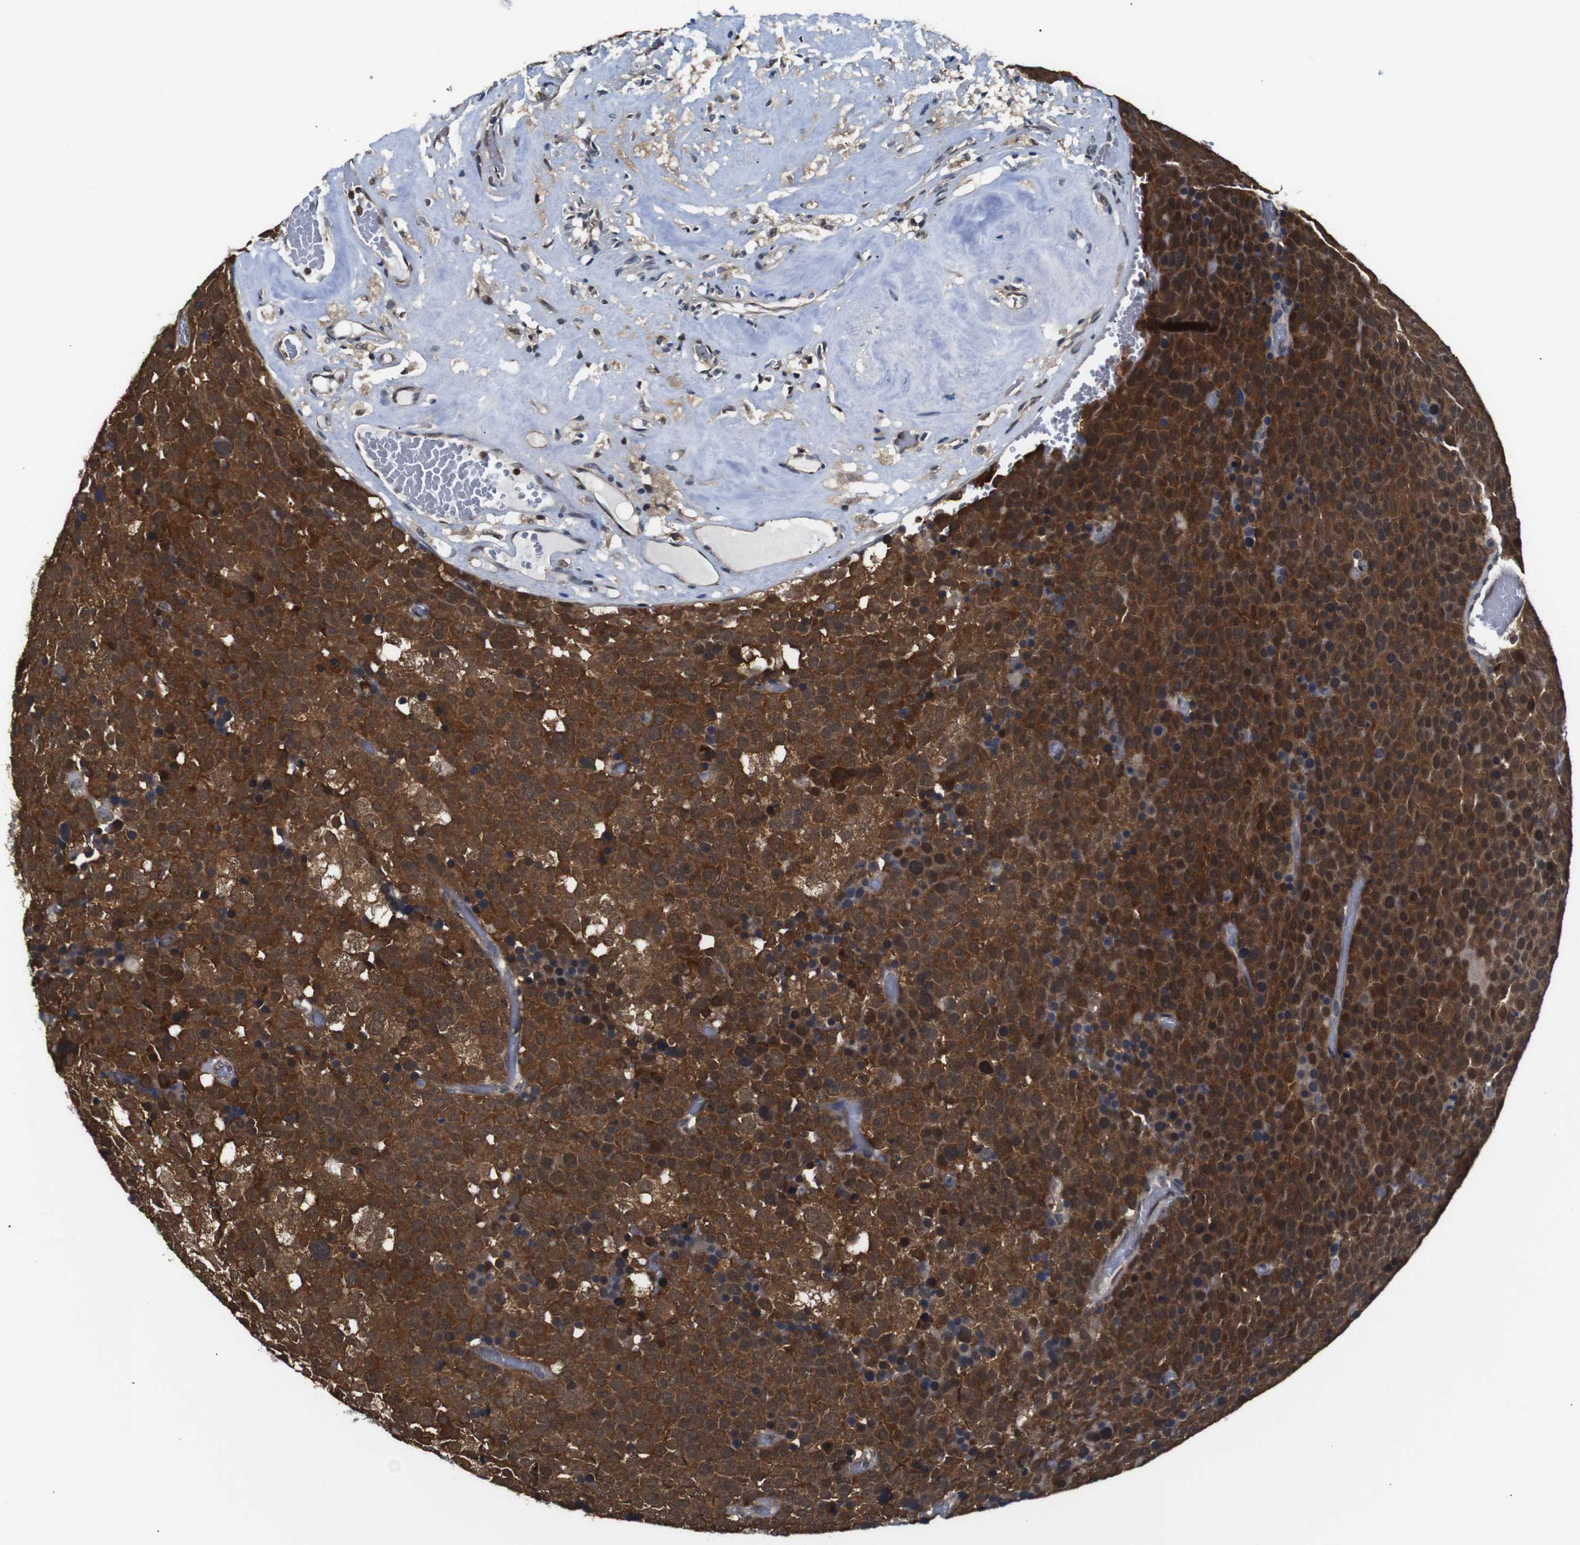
{"staining": {"intensity": "strong", "quantity": ">75%", "location": "cytoplasmic/membranous"}, "tissue": "testis cancer", "cell_type": "Tumor cells", "image_type": "cancer", "snomed": [{"axis": "morphology", "description": "Seminoma, NOS"}, {"axis": "topography", "description": "Testis"}], "caption": "Strong cytoplasmic/membranous expression for a protein is appreciated in approximately >75% of tumor cells of testis cancer (seminoma) using immunohistochemistry.", "gene": "UBXN1", "patient": {"sex": "male", "age": 71}}